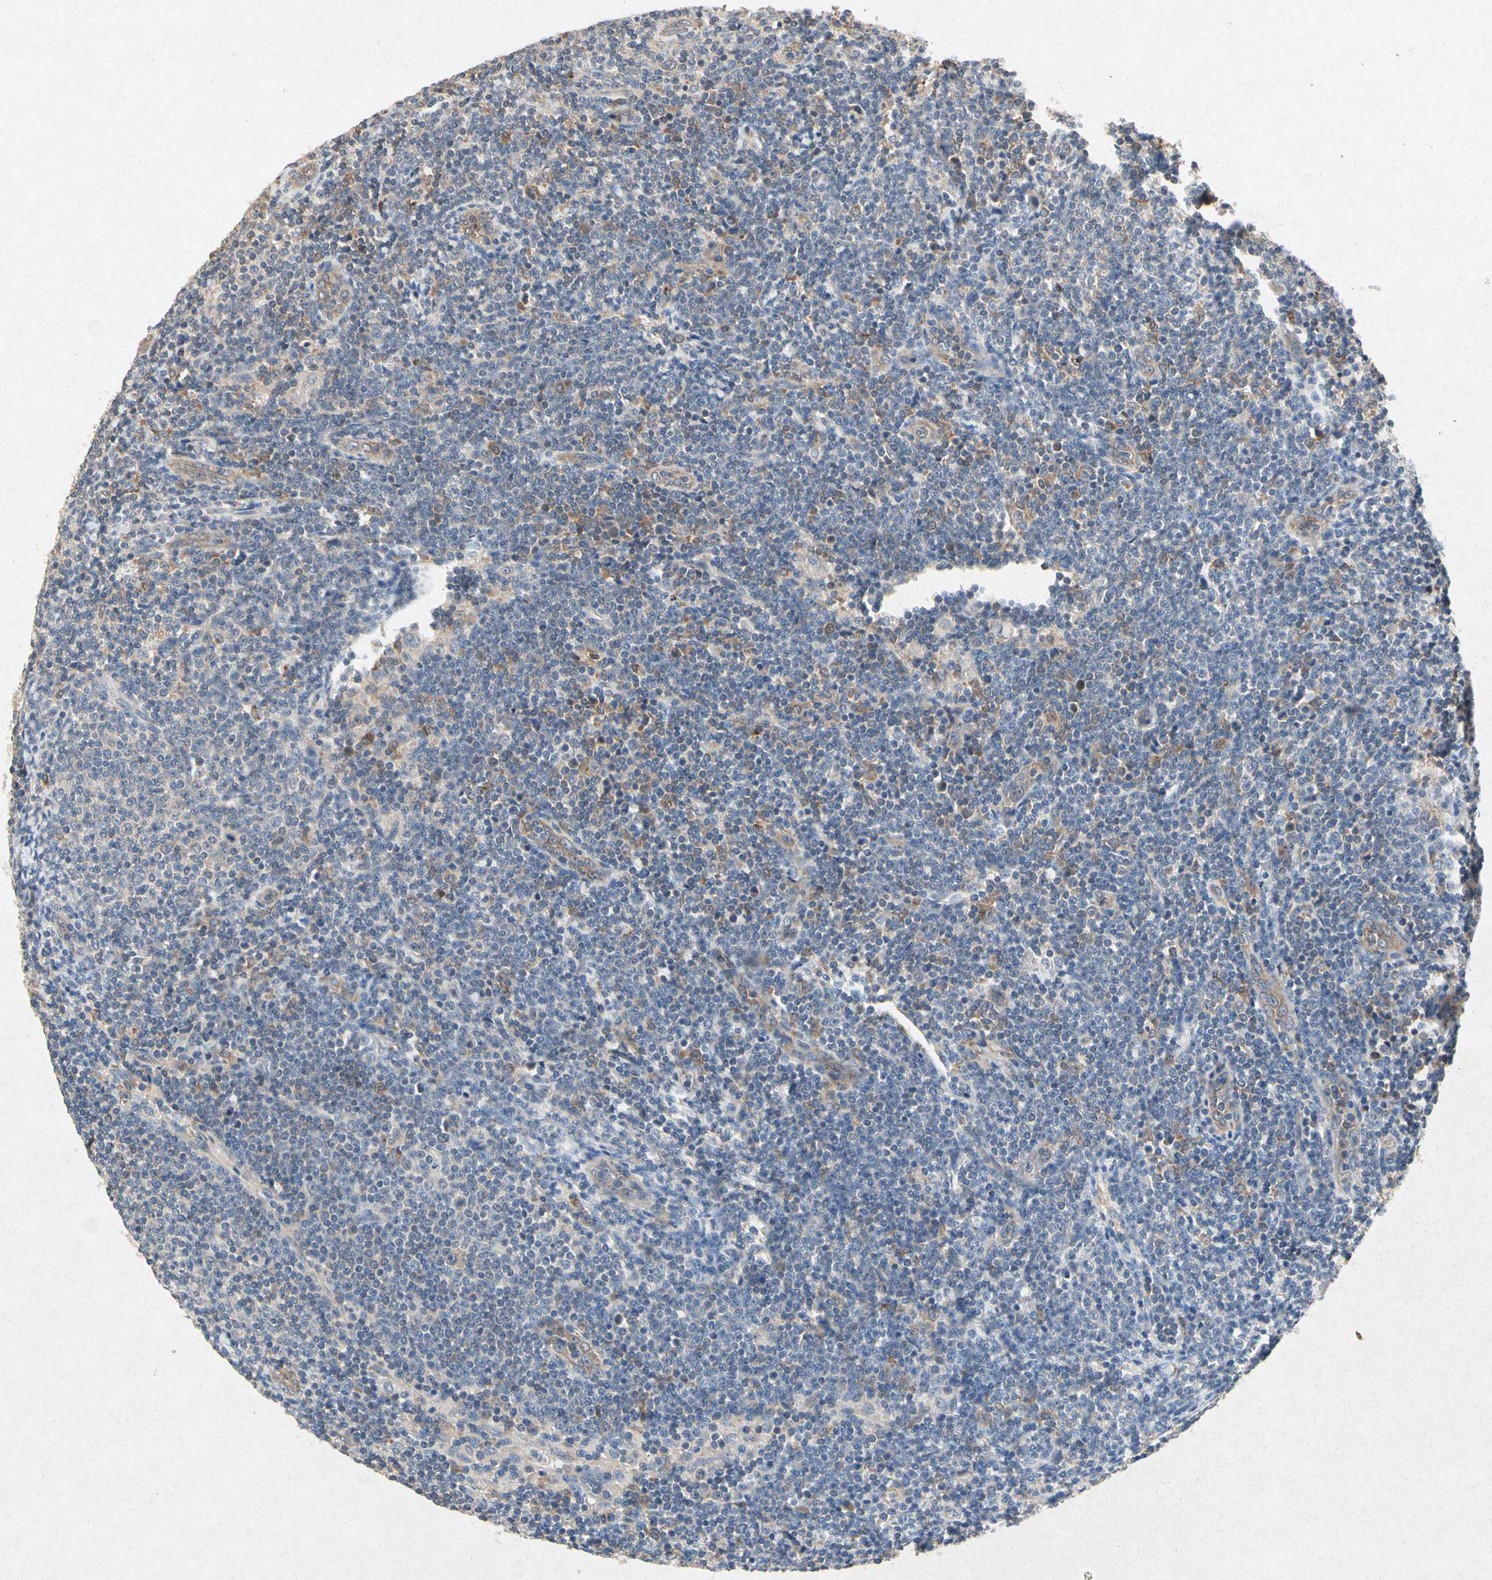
{"staining": {"intensity": "negative", "quantity": "none", "location": "none"}, "tissue": "lymphoma", "cell_type": "Tumor cells", "image_type": "cancer", "snomed": [{"axis": "morphology", "description": "Malignant lymphoma, non-Hodgkin's type, Low grade"}, {"axis": "topography", "description": "Lymph node"}], "caption": "Immunohistochemistry of human malignant lymphoma, non-Hodgkin's type (low-grade) shows no staining in tumor cells.", "gene": "RPS6KA1", "patient": {"sex": "male", "age": 66}}